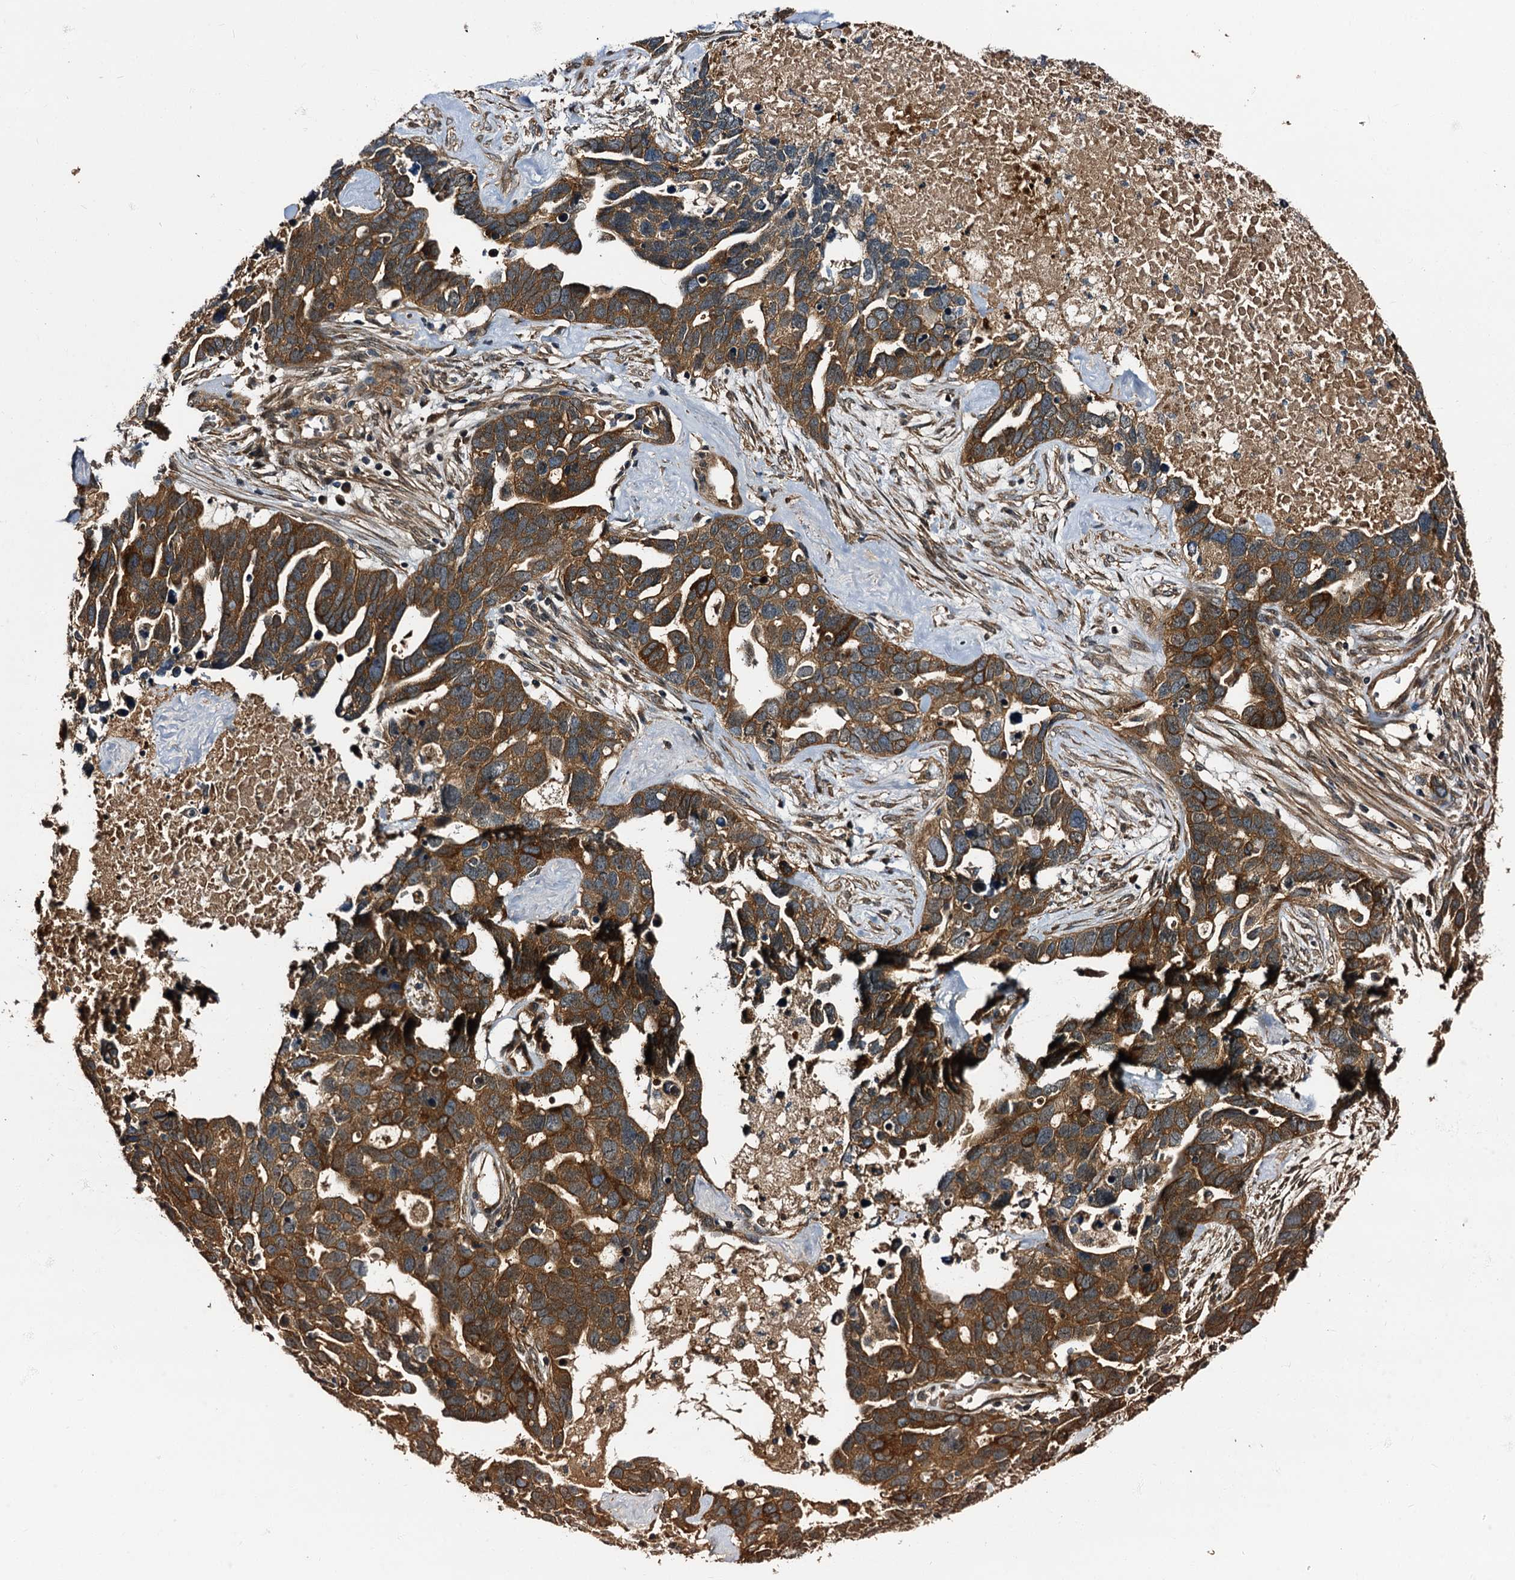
{"staining": {"intensity": "strong", "quantity": ">75%", "location": "cytoplasmic/membranous"}, "tissue": "ovarian cancer", "cell_type": "Tumor cells", "image_type": "cancer", "snomed": [{"axis": "morphology", "description": "Cystadenocarcinoma, serous, NOS"}, {"axis": "topography", "description": "Ovary"}], "caption": "Approximately >75% of tumor cells in ovarian cancer show strong cytoplasmic/membranous protein expression as visualized by brown immunohistochemical staining.", "gene": "PEX5", "patient": {"sex": "female", "age": 54}}